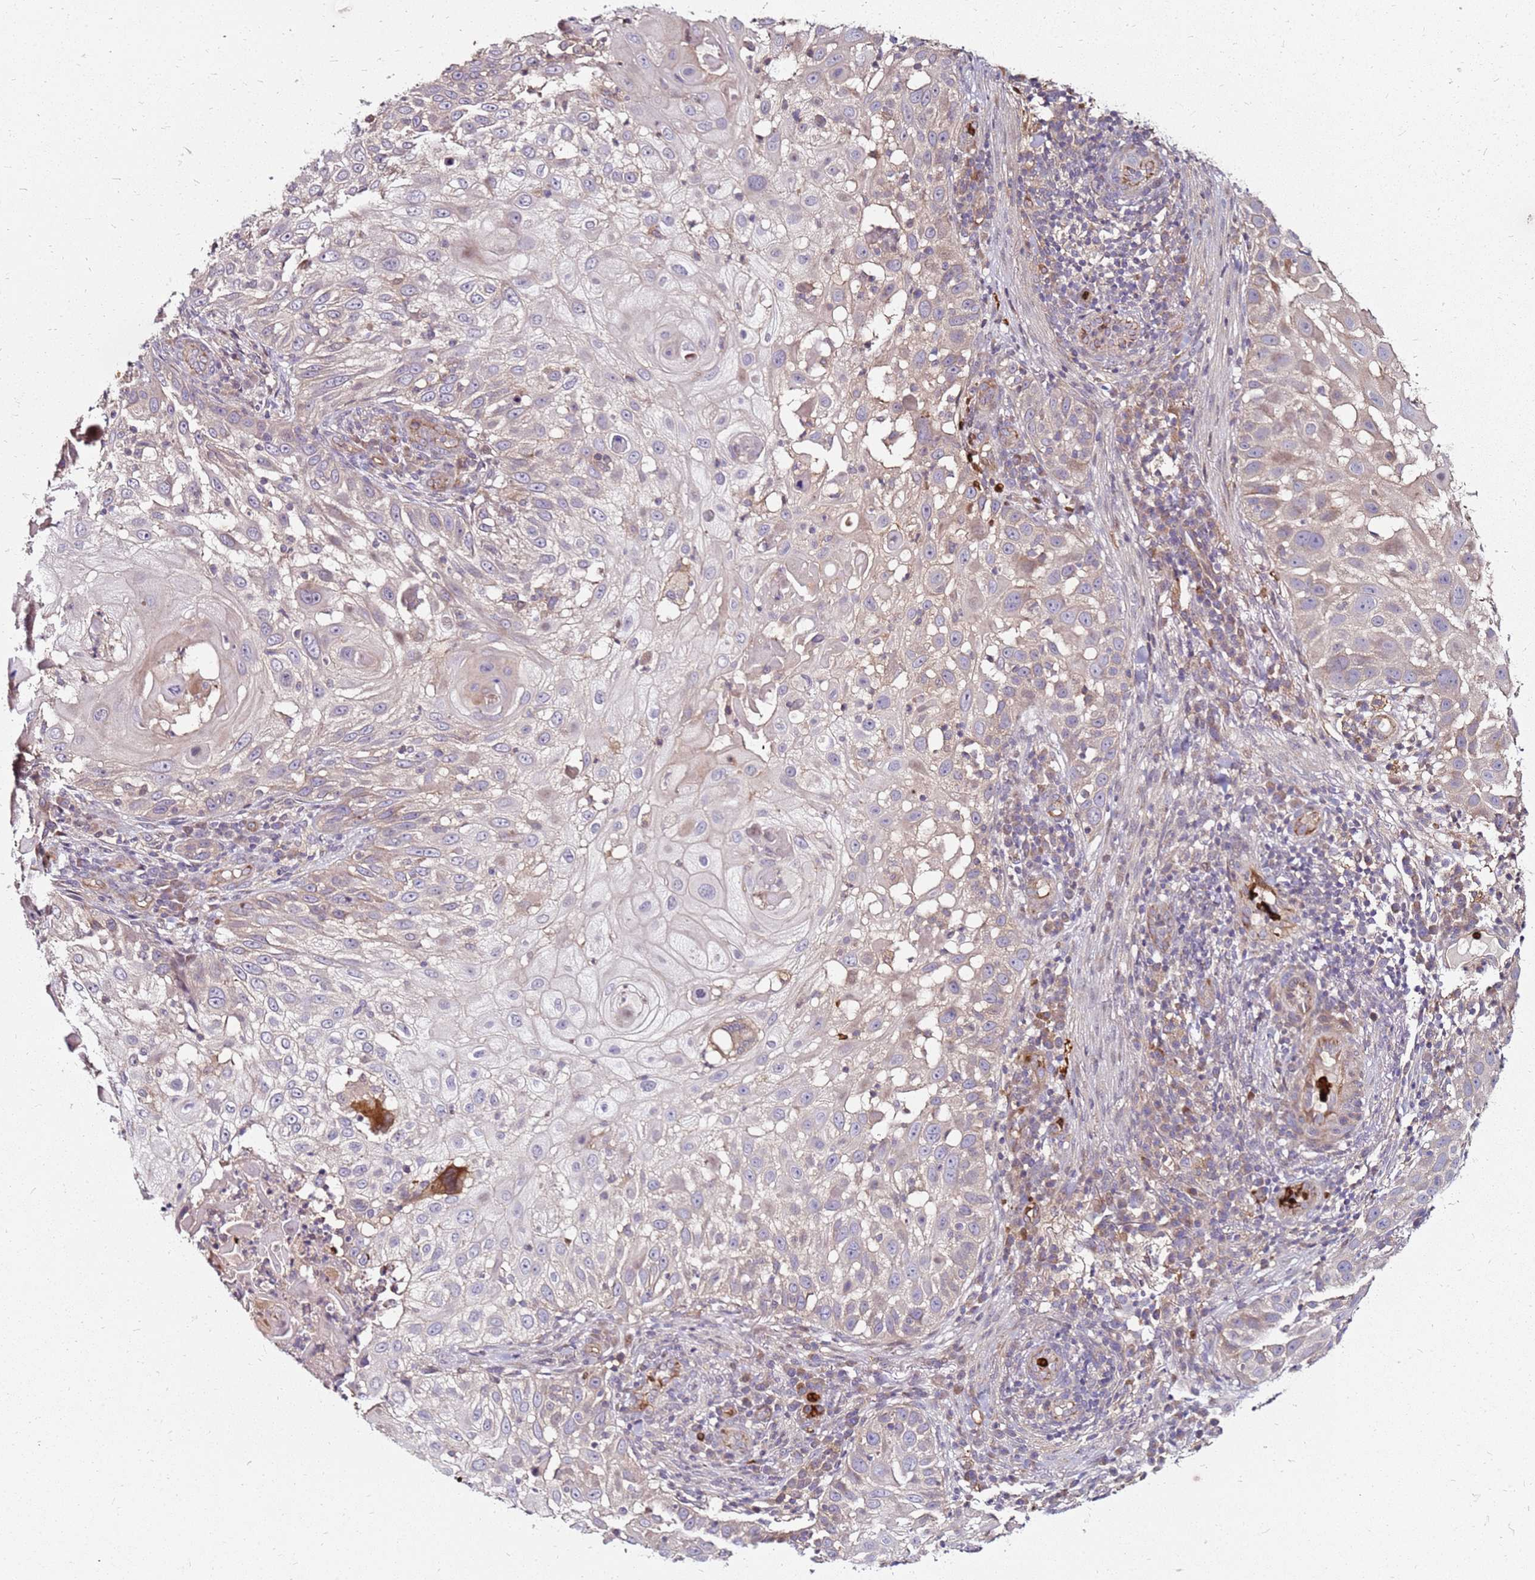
{"staining": {"intensity": "negative", "quantity": "none", "location": "none"}, "tissue": "skin cancer", "cell_type": "Tumor cells", "image_type": "cancer", "snomed": [{"axis": "morphology", "description": "Squamous cell carcinoma, NOS"}, {"axis": "topography", "description": "Skin"}], "caption": "Human skin cancer stained for a protein using IHC reveals no positivity in tumor cells.", "gene": "RNF11", "patient": {"sex": "female", "age": 44}}